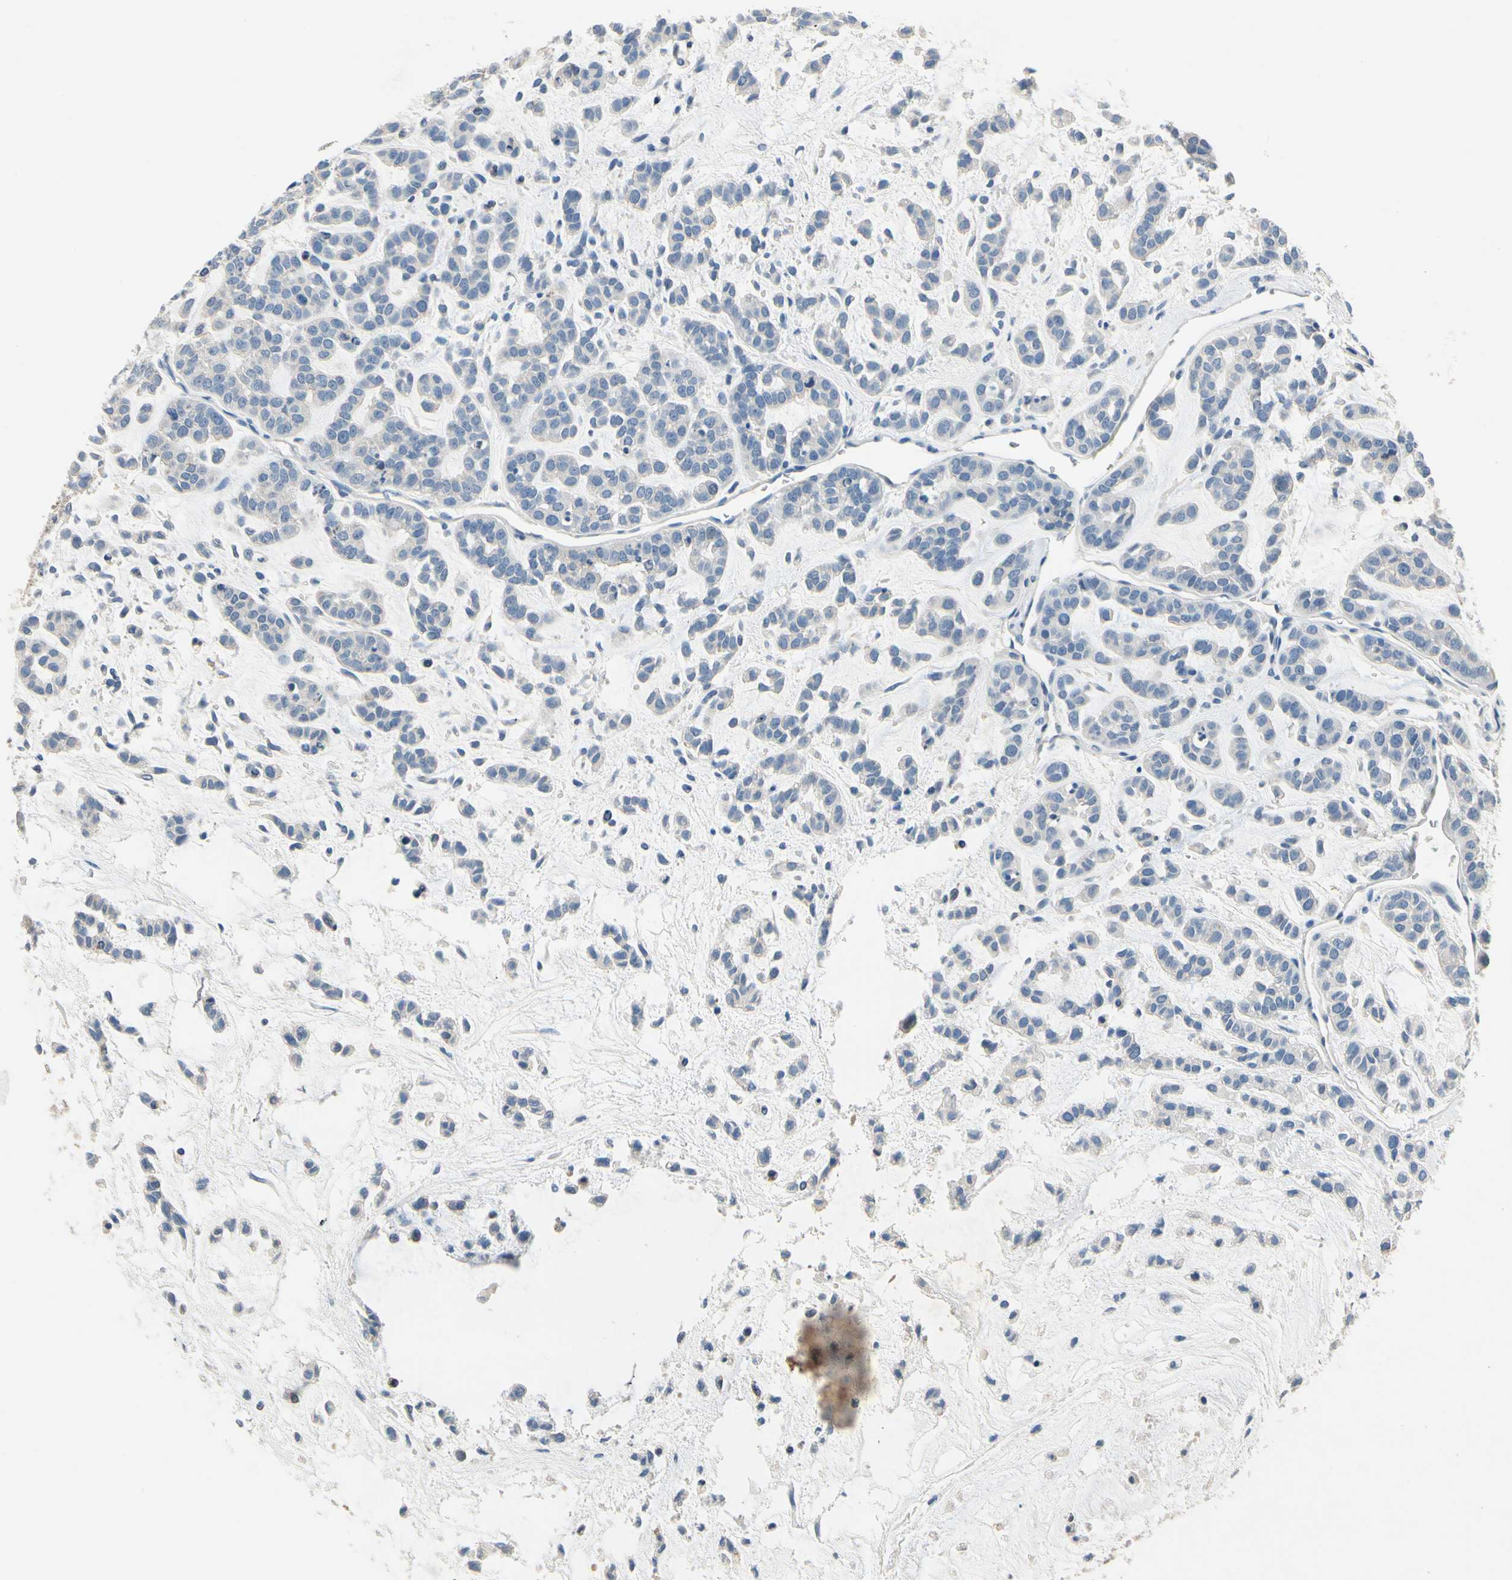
{"staining": {"intensity": "negative", "quantity": "none", "location": "none"}, "tissue": "head and neck cancer", "cell_type": "Tumor cells", "image_type": "cancer", "snomed": [{"axis": "morphology", "description": "Adenocarcinoma, NOS"}, {"axis": "morphology", "description": "Adenoma, NOS"}, {"axis": "topography", "description": "Head-Neck"}], "caption": "Immunohistochemistry (IHC) photomicrograph of neoplastic tissue: head and neck cancer (adenocarcinoma) stained with DAB displays no significant protein expression in tumor cells.", "gene": "CPA3", "patient": {"sex": "female", "age": 55}}